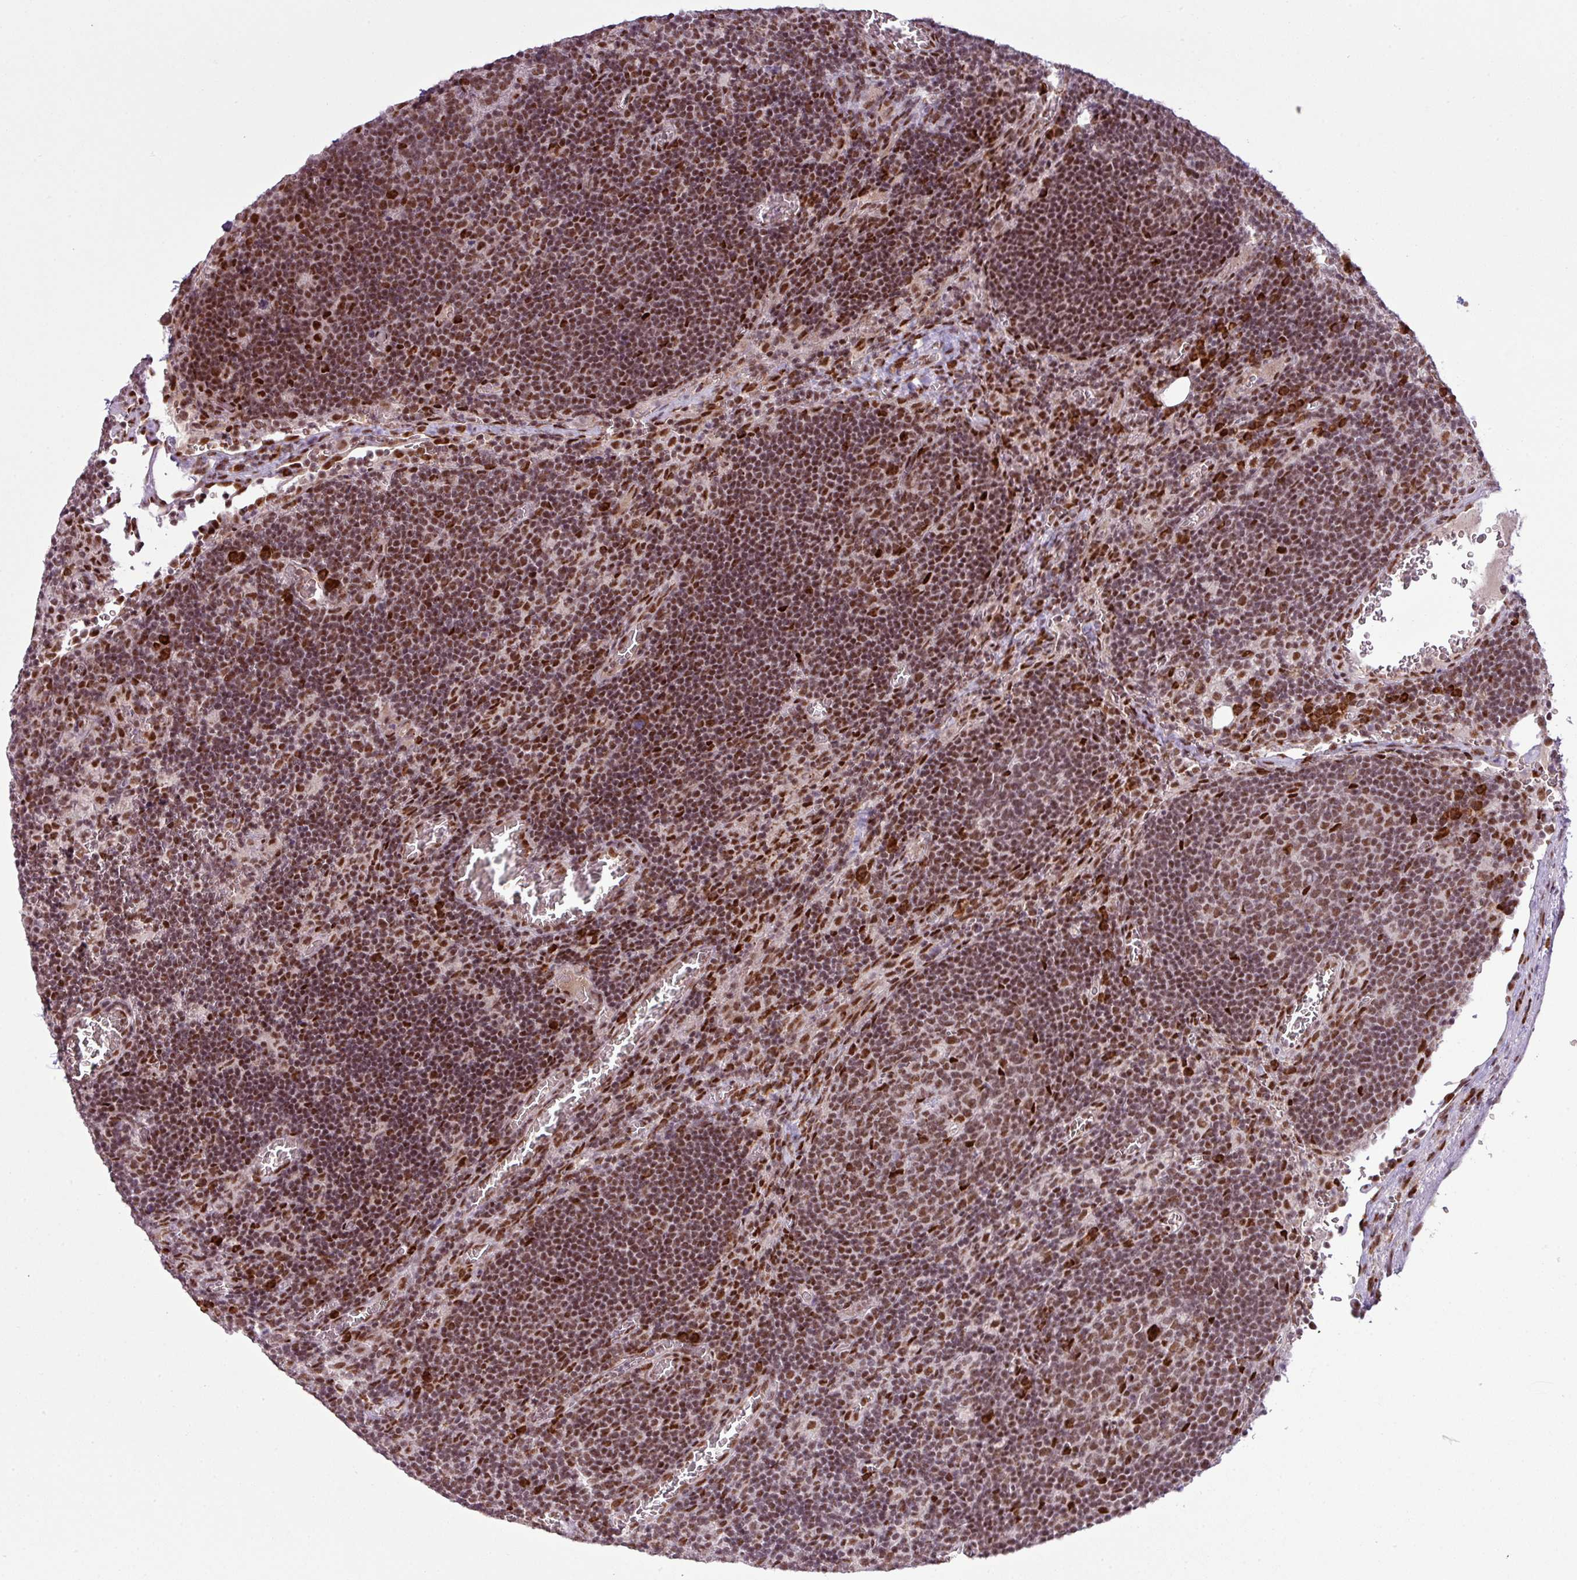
{"staining": {"intensity": "moderate", "quantity": ">75%", "location": "nuclear"}, "tissue": "lymph node", "cell_type": "Germinal center cells", "image_type": "normal", "snomed": [{"axis": "morphology", "description": "Normal tissue, NOS"}, {"axis": "topography", "description": "Lymph node"}], "caption": "Immunohistochemistry (IHC) photomicrograph of unremarkable human lymph node stained for a protein (brown), which reveals medium levels of moderate nuclear staining in approximately >75% of germinal center cells.", "gene": "PRDM5", "patient": {"sex": "male", "age": 50}}